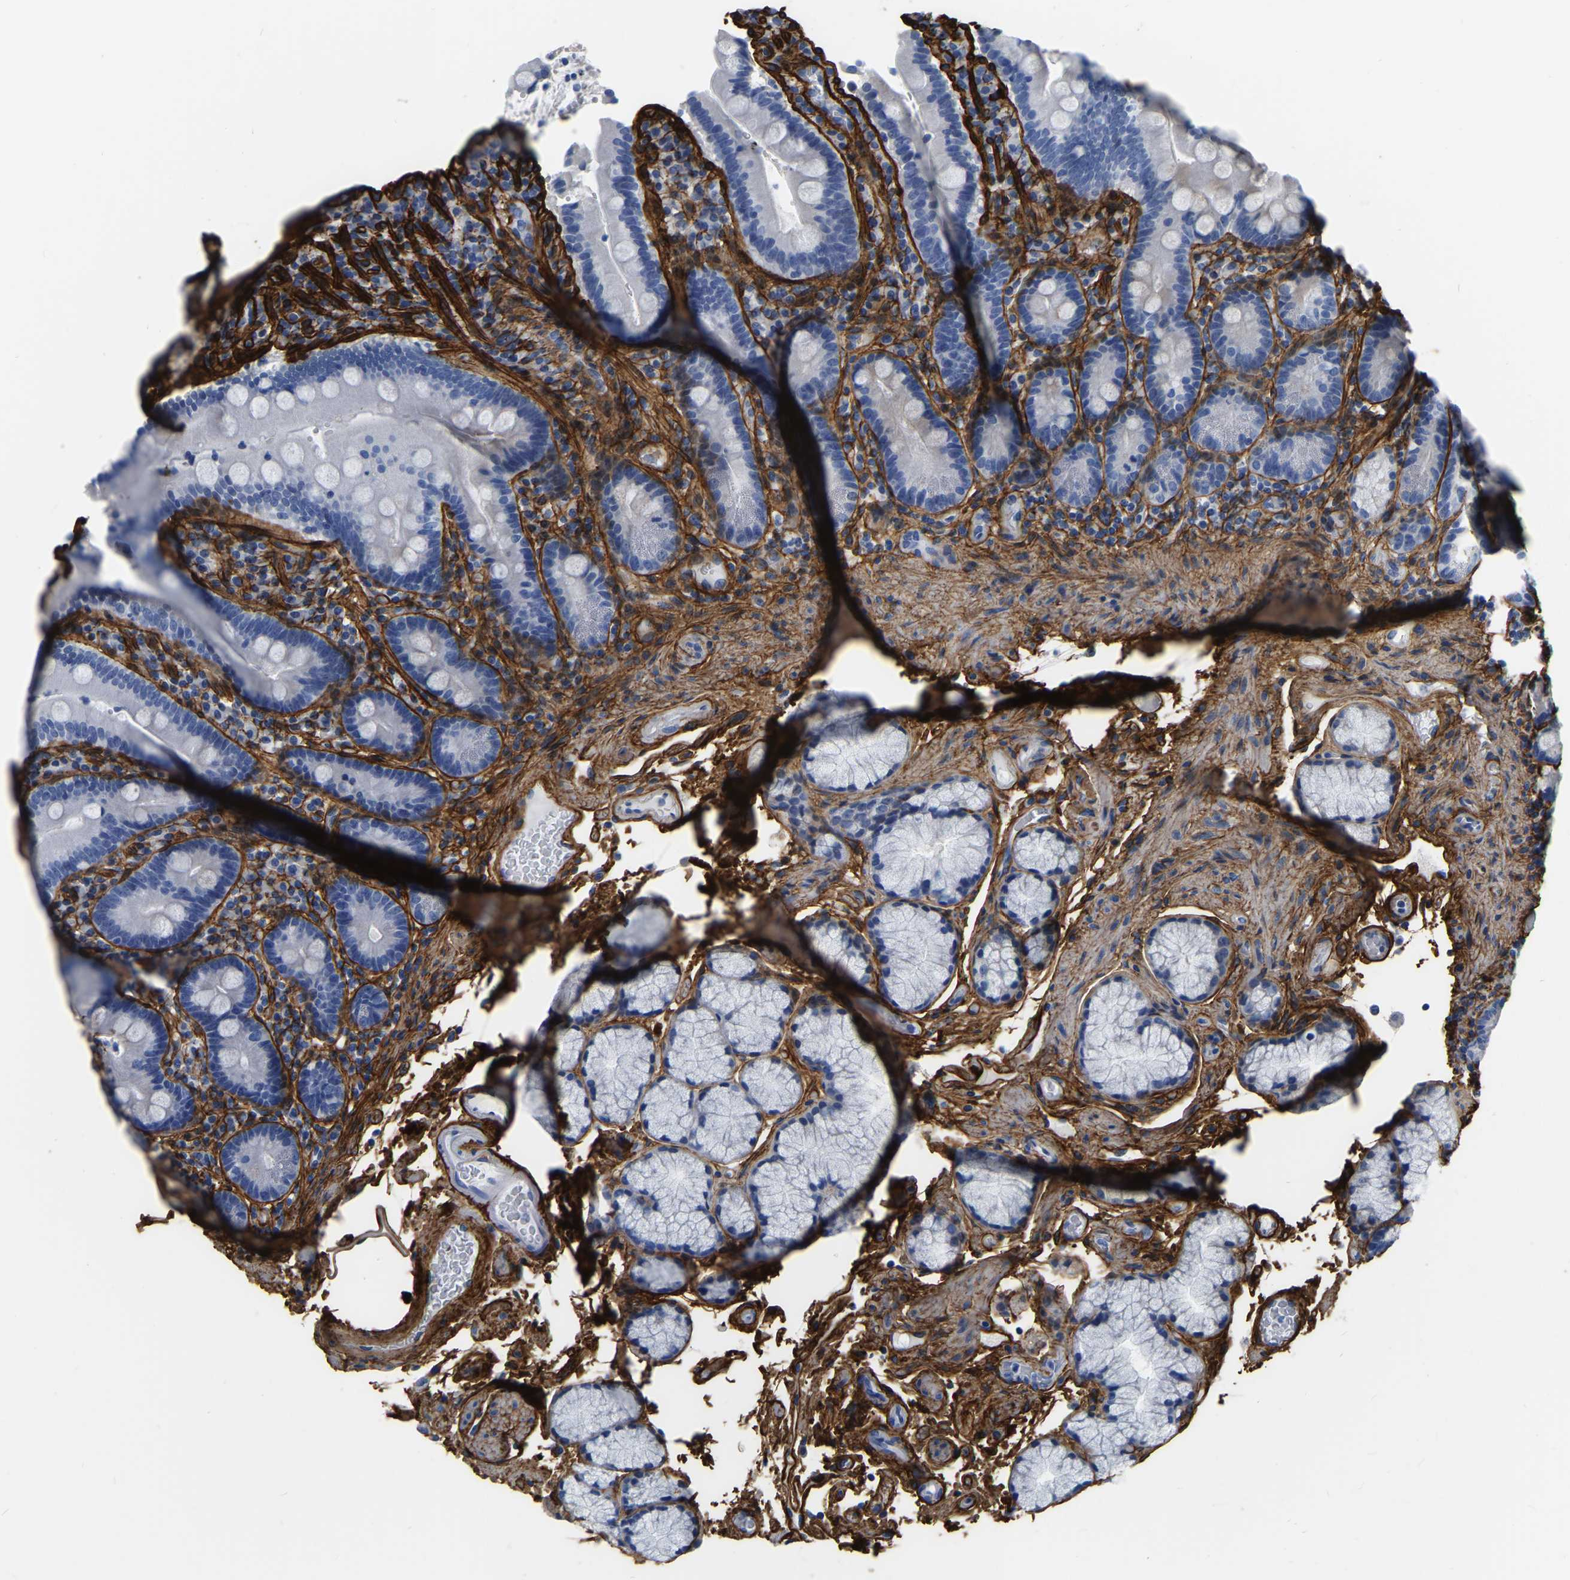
{"staining": {"intensity": "negative", "quantity": "none", "location": "none"}, "tissue": "duodenum", "cell_type": "Glandular cells", "image_type": "normal", "snomed": [{"axis": "morphology", "description": "Normal tissue, NOS"}, {"axis": "topography", "description": "Small intestine, NOS"}], "caption": "Image shows no significant protein staining in glandular cells of unremarkable duodenum.", "gene": "COL6A1", "patient": {"sex": "female", "age": 71}}